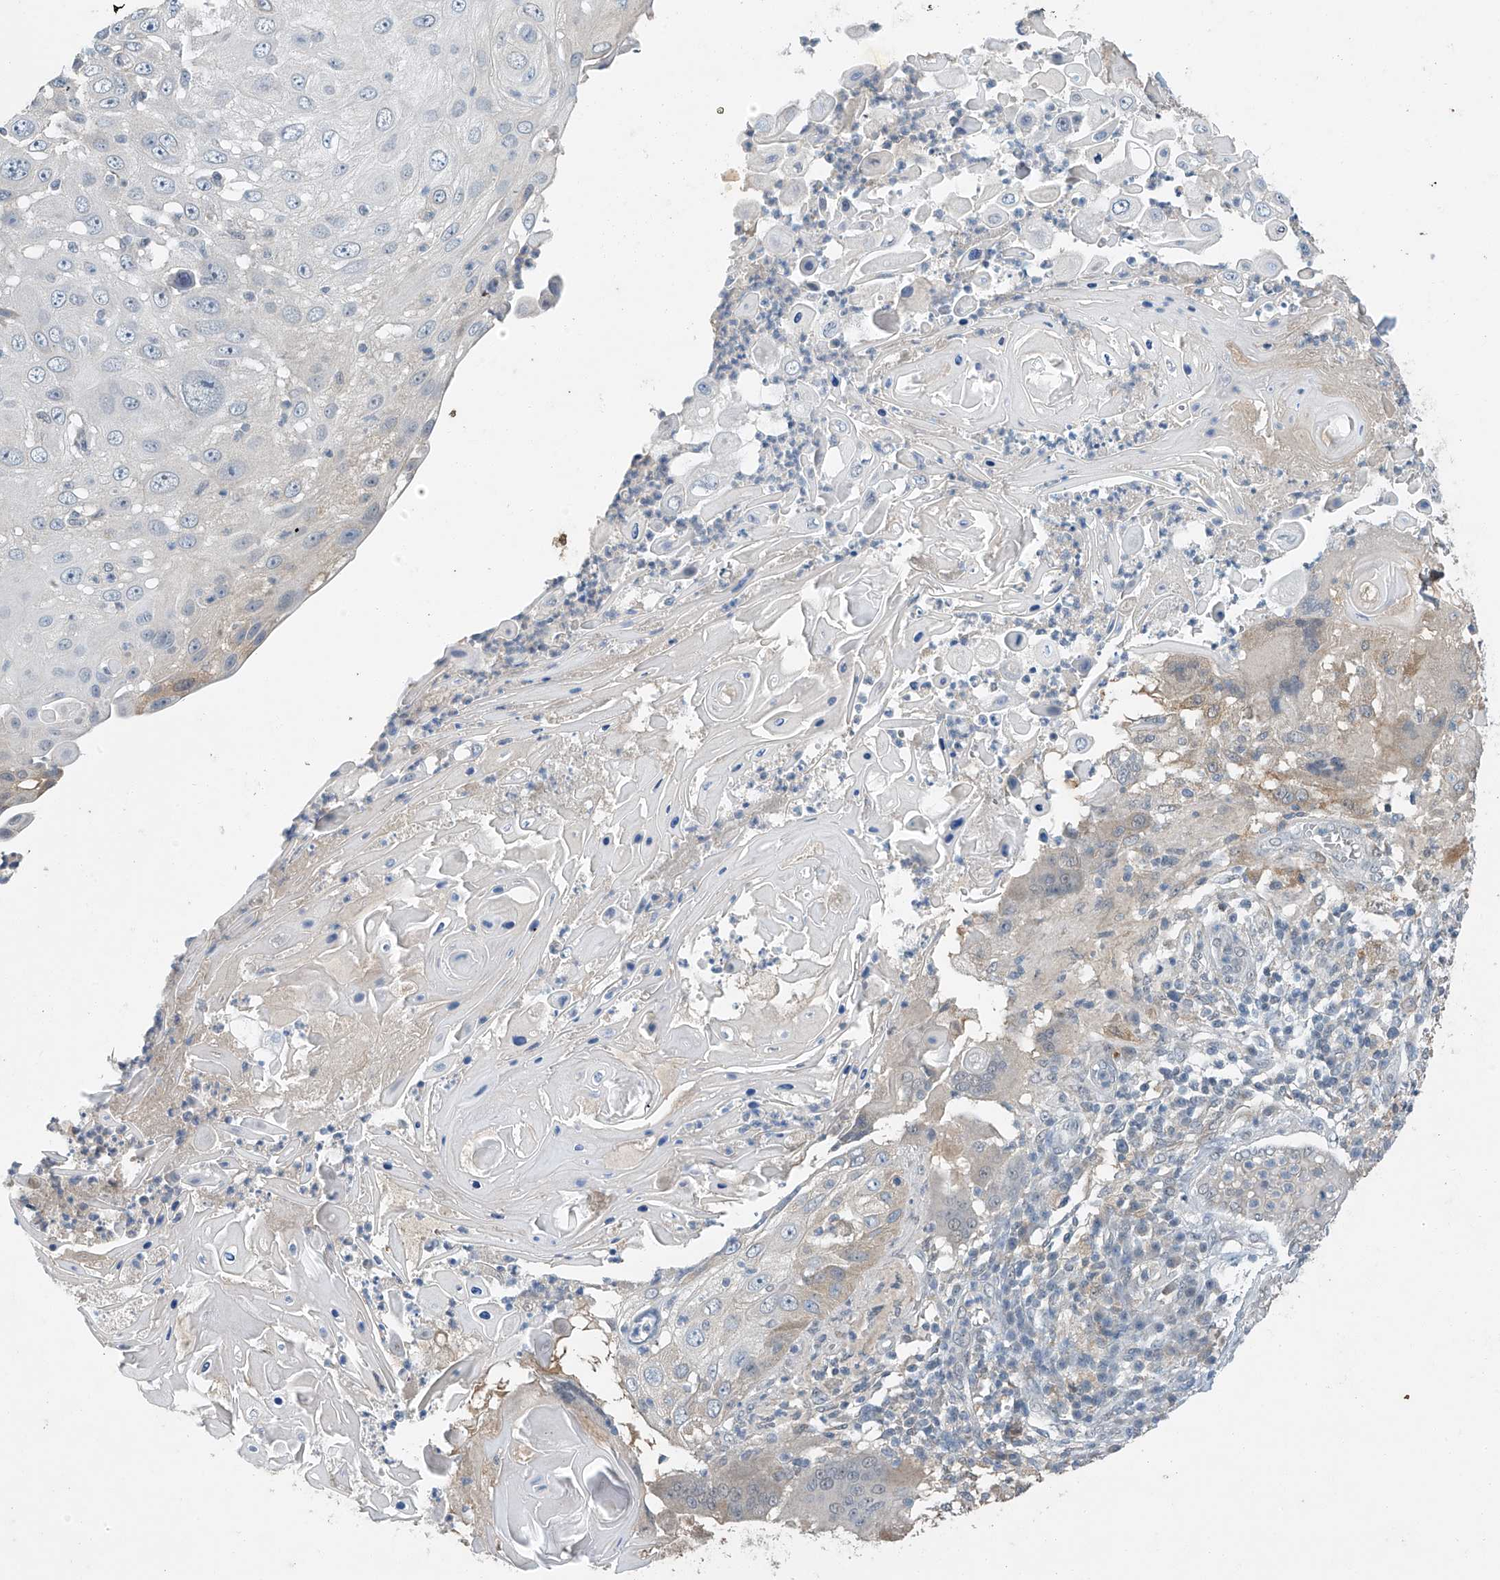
{"staining": {"intensity": "negative", "quantity": "none", "location": "none"}, "tissue": "skin cancer", "cell_type": "Tumor cells", "image_type": "cancer", "snomed": [{"axis": "morphology", "description": "Squamous cell carcinoma, NOS"}, {"axis": "topography", "description": "Skin"}], "caption": "Human skin squamous cell carcinoma stained for a protein using immunohistochemistry exhibits no expression in tumor cells.", "gene": "TAF8", "patient": {"sex": "female", "age": 44}}